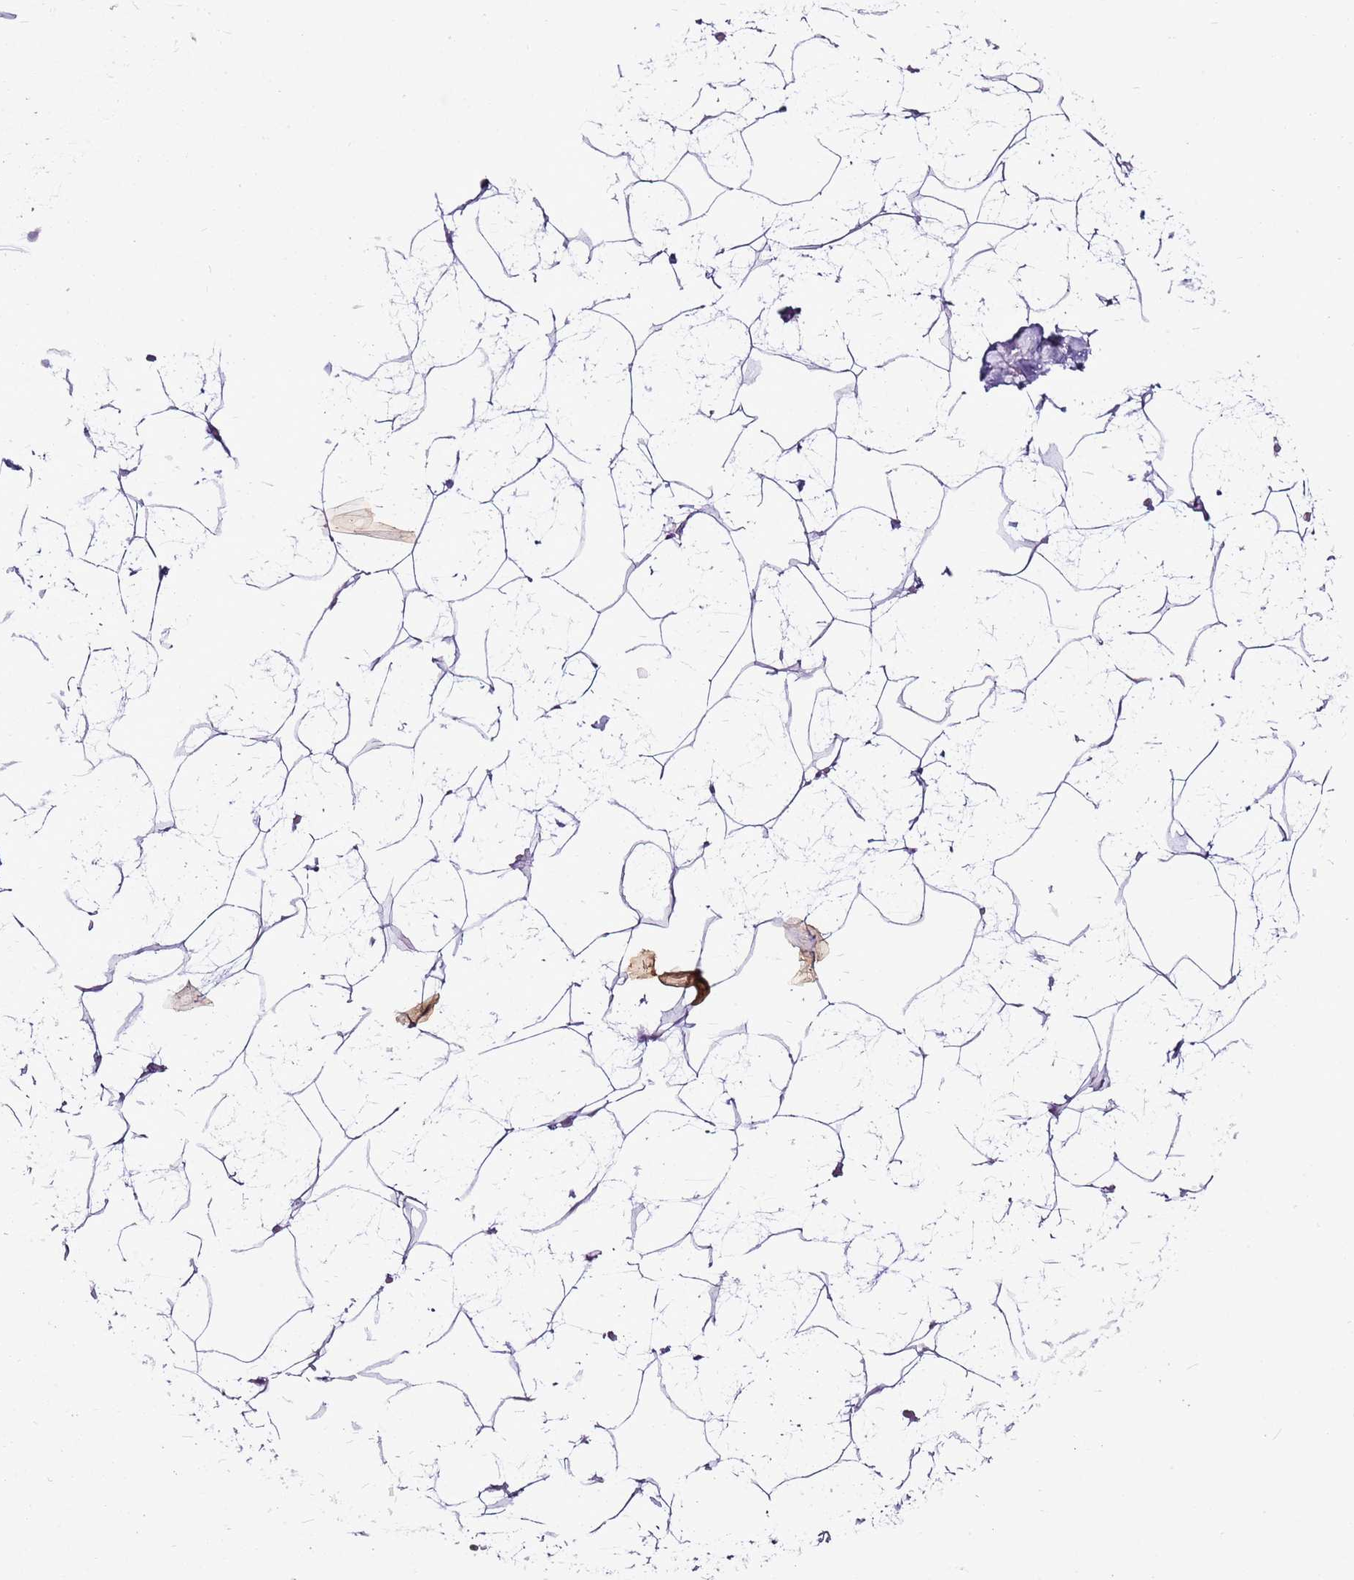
{"staining": {"intensity": "negative", "quantity": "none", "location": "none"}, "tissue": "breast", "cell_type": "Adipocytes", "image_type": "normal", "snomed": [{"axis": "morphology", "description": "Normal tissue, NOS"}, {"axis": "morphology", "description": "Lobular carcinoma"}, {"axis": "topography", "description": "Breast"}], "caption": "IHC histopathology image of unremarkable breast: human breast stained with DAB (3,3'-diaminobenzidine) shows no significant protein staining in adipocytes. (DAB (3,3'-diaminobenzidine) immunohistochemistry, high magnification).", "gene": "CNFN", "patient": {"sex": "female", "age": 62}}